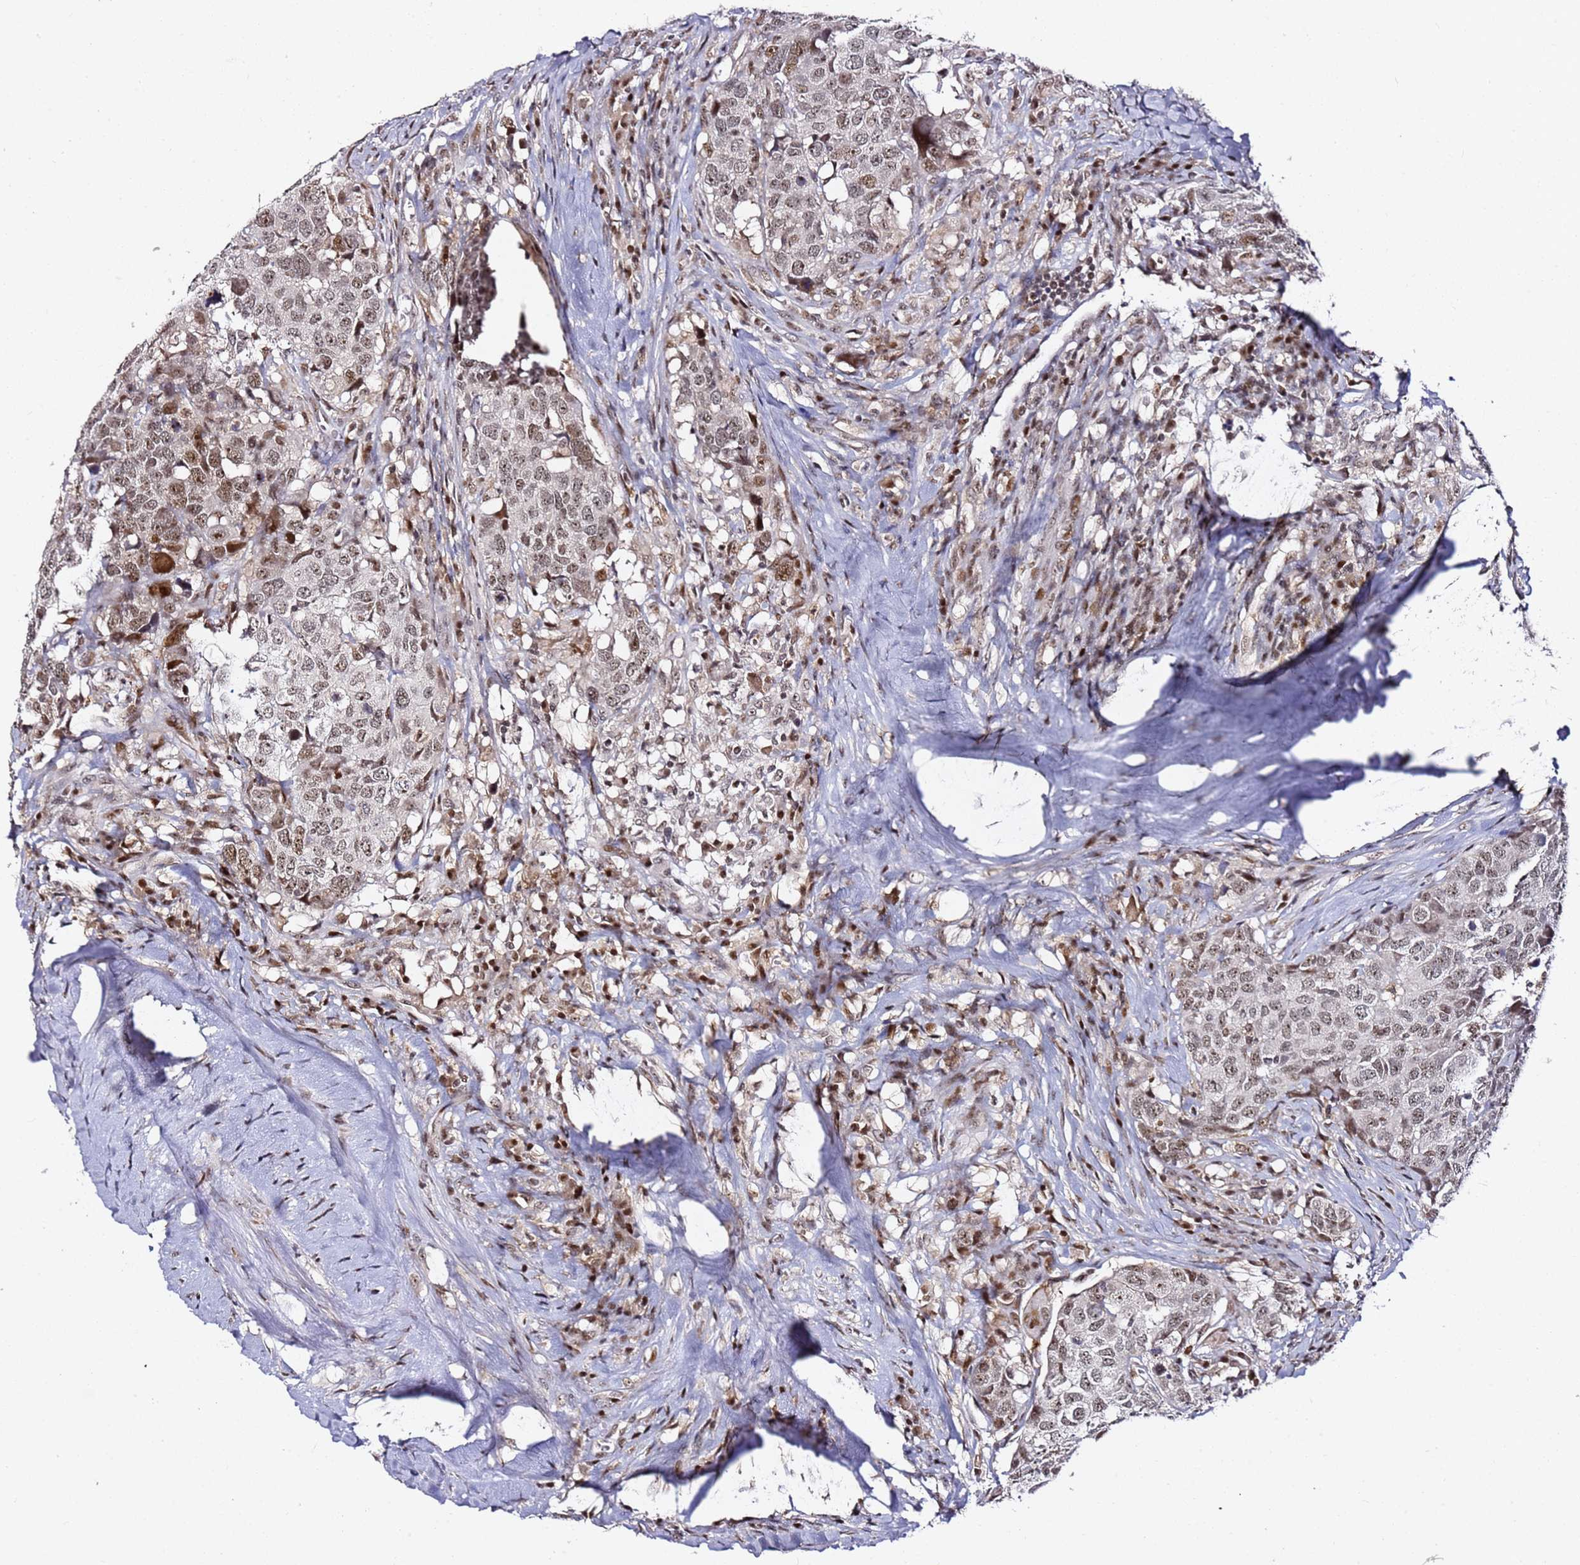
{"staining": {"intensity": "moderate", "quantity": ">75%", "location": "nuclear"}, "tissue": "head and neck cancer", "cell_type": "Tumor cells", "image_type": "cancer", "snomed": [{"axis": "morphology", "description": "Squamous cell carcinoma, NOS"}, {"axis": "topography", "description": "Head-Neck"}], "caption": "A brown stain shows moderate nuclear staining of a protein in head and neck cancer tumor cells. (DAB = brown stain, brightfield microscopy at high magnification).", "gene": "FCF1", "patient": {"sex": "male", "age": 66}}